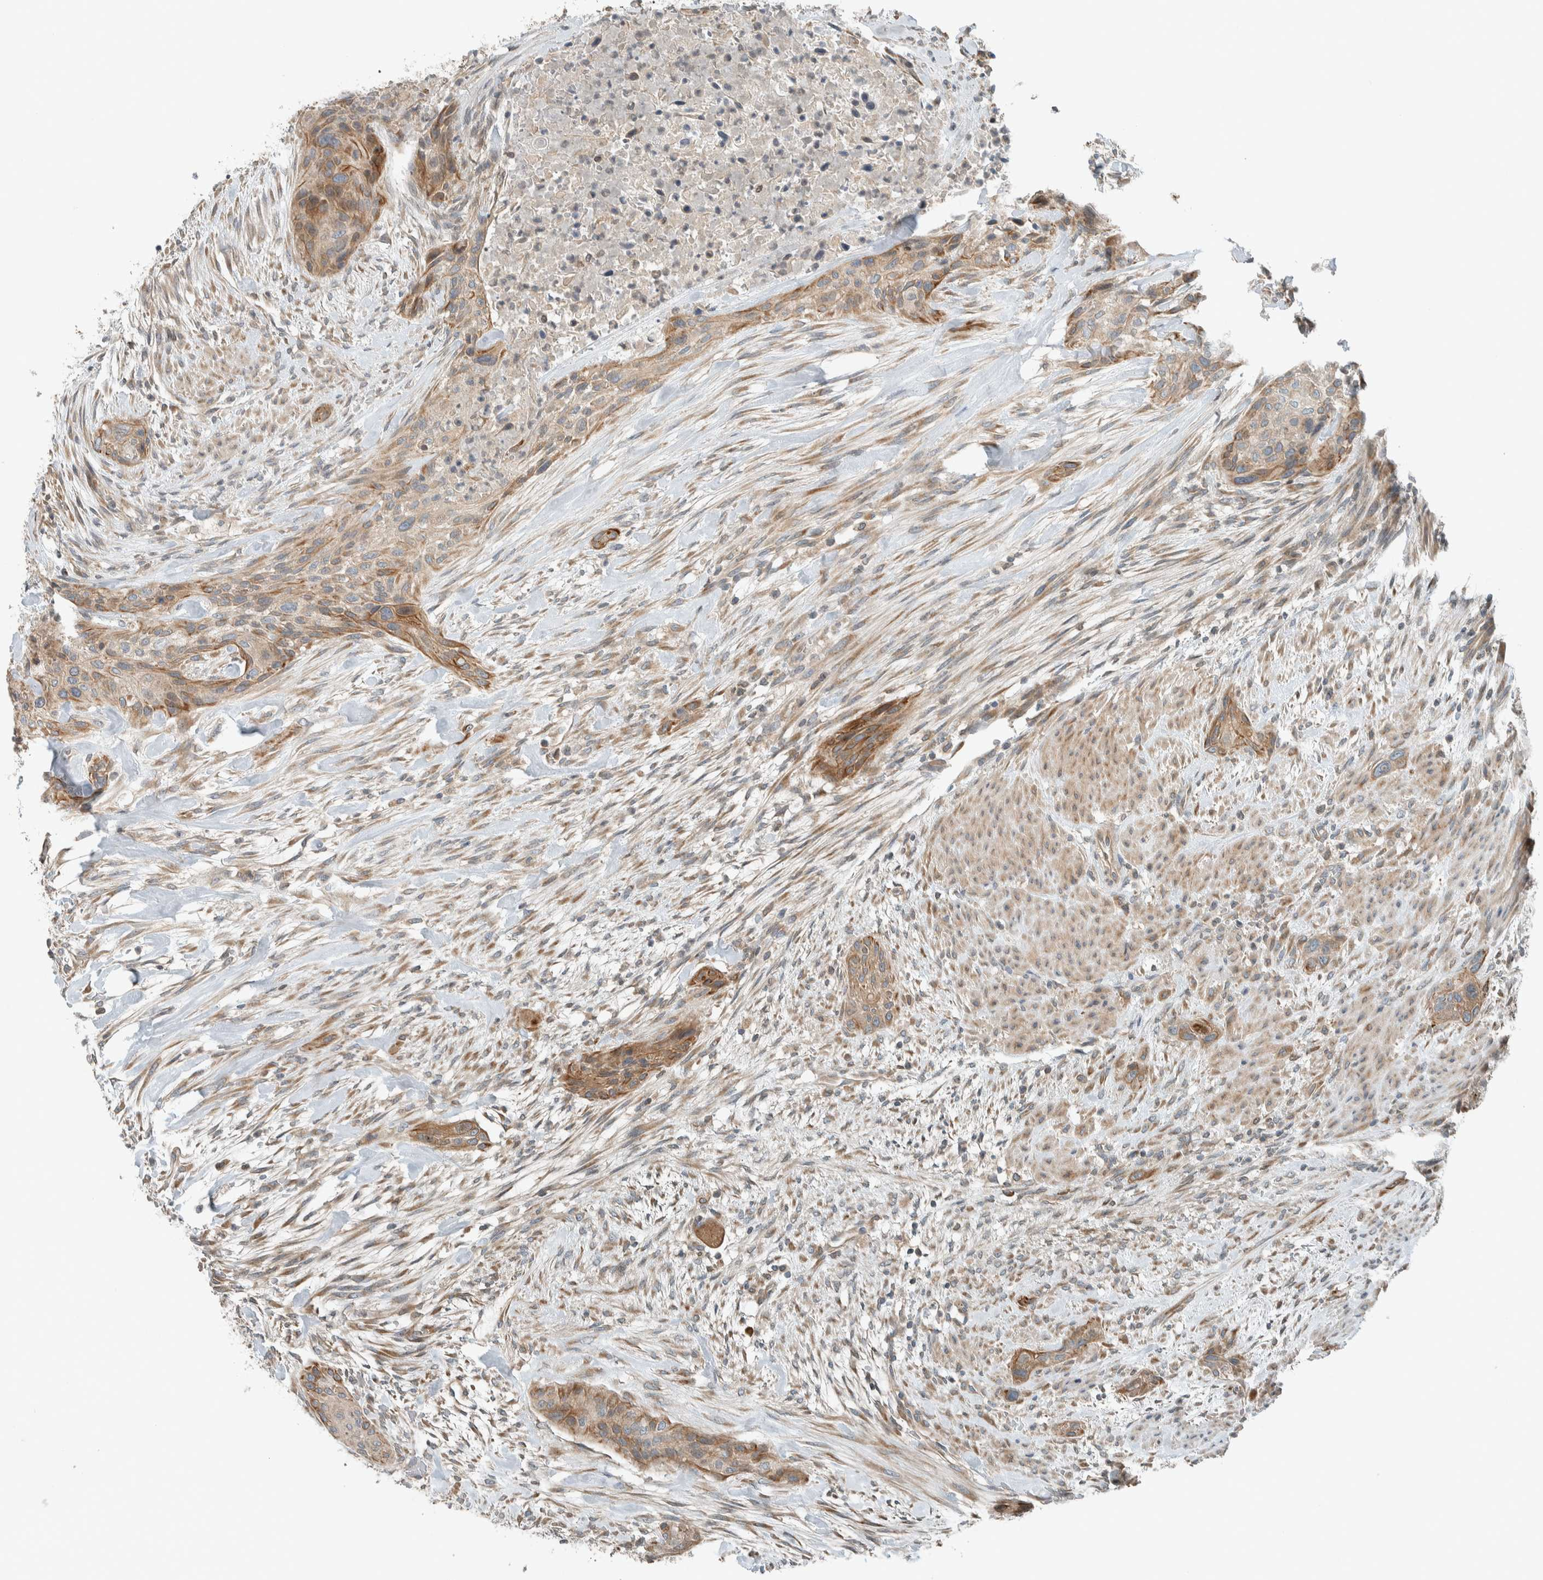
{"staining": {"intensity": "moderate", "quantity": ">75%", "location": "cytoplasmic/membranous"}, "tissue": "urothelial cancer", "cell_type": "Tumor cells", "image_type": "cancer", "snomed": [{"axis": "morphology", "description": "Urothelial carcinoma, High grade"}, {"axis": "topography", "description": "Urinary bladder"}], "caption": "About >75% of tumor cells in urothelial cancer reveal moderate cytoplasmic/membranous protein positivity as visualized by brown immunohistochemical staining.", "gene": "SEL1L", "patient": {"sex": "male", "age": 35}}